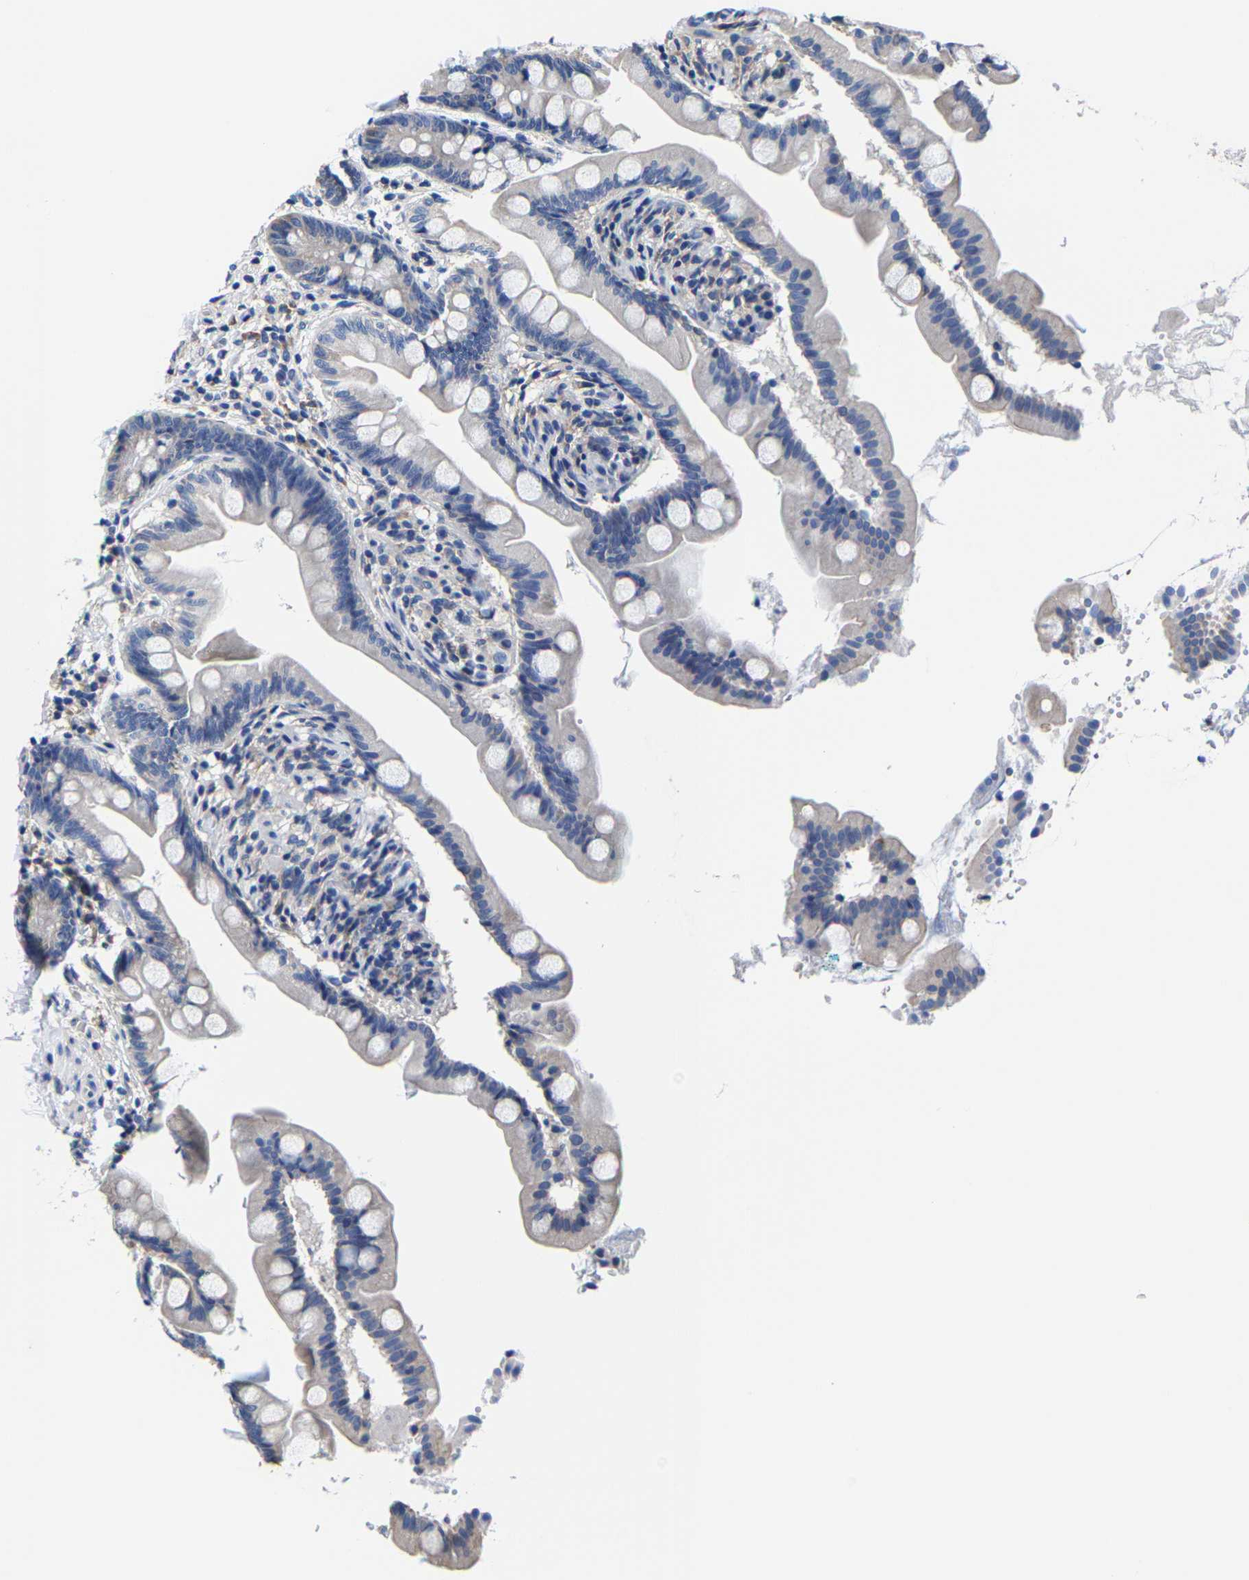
{"staining": {"intensity": "negative", "quantity": "none", "location": "none"}, "tissue": "small intestine", "cell_type": "Glandular cells", "image_type": "normal", "snomed": [{"axis": "morphology", "description": "Normal tissue, NOS"}, {"axis": "topography", "description": "Small intestine"}], "caption": "Glandular cells show no significant protein expression in unremarkable small intestine. (DAB immunohistochemistry (IHC) with hematoxylin counter stain).", "gene": "SRPK2", "patient": {"sex": "female", "age": 56}}